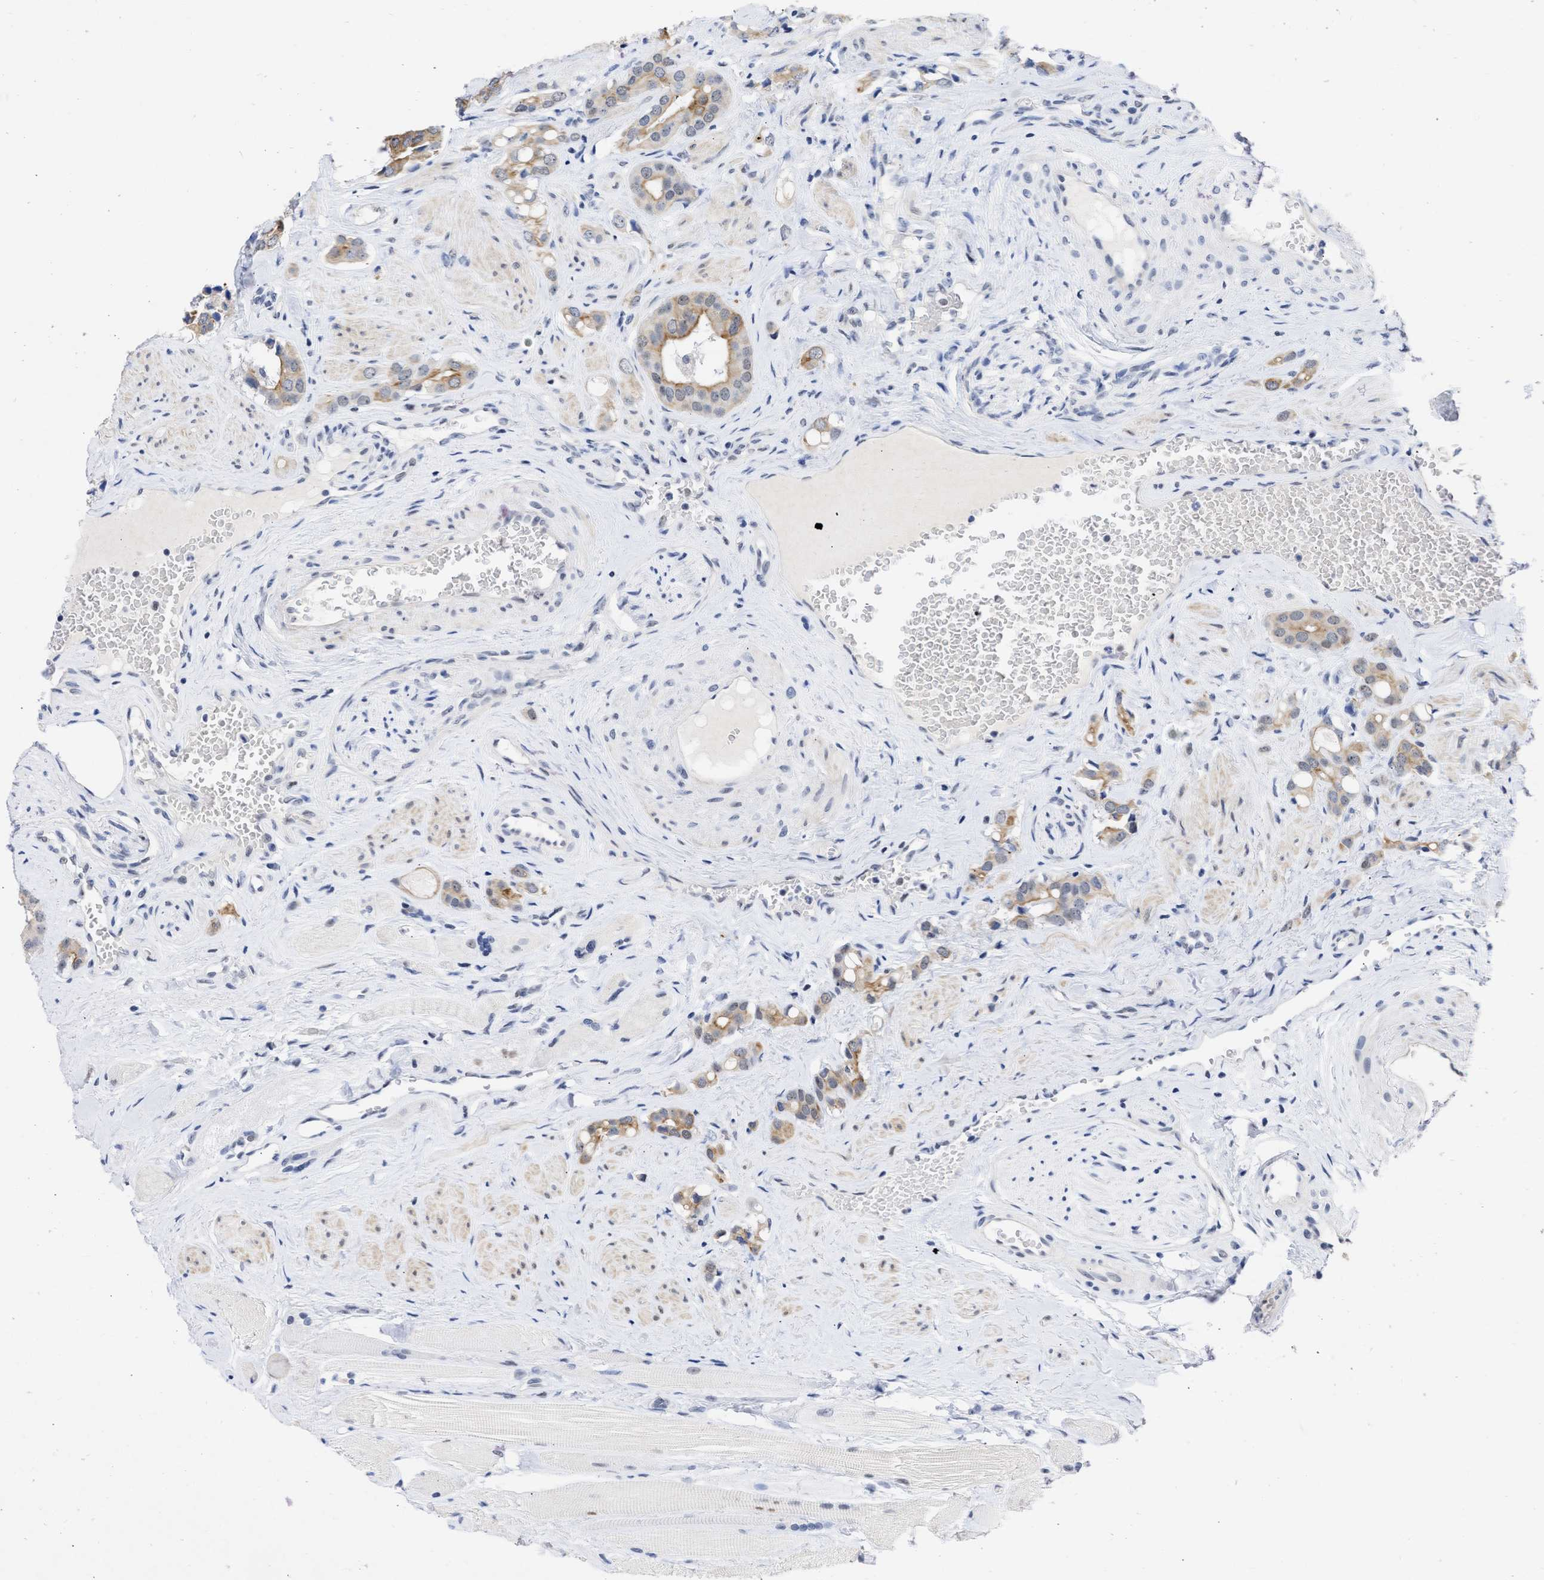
{"staining": {"intensity": "moderate", "quantity": ">75%", "location": "cytoplasmic/membranous"}, "tissue": "prostate cancer", "cell_type": "Tumor cells", "image_type": "cancer", "snomed": [{"axis": "morphology", "description": "Adenocarcinoma, High grade"}, {"axis": "topography", "description": "Prostate"}], "caption": "Immunohistochemical staining of human prostate cancer demonstrates moderate cytoplasmic/membranous protein expression in about >75% of tumor cells.", "gene": "DDX41", "patient": {"sex": "male", "age": 52}}